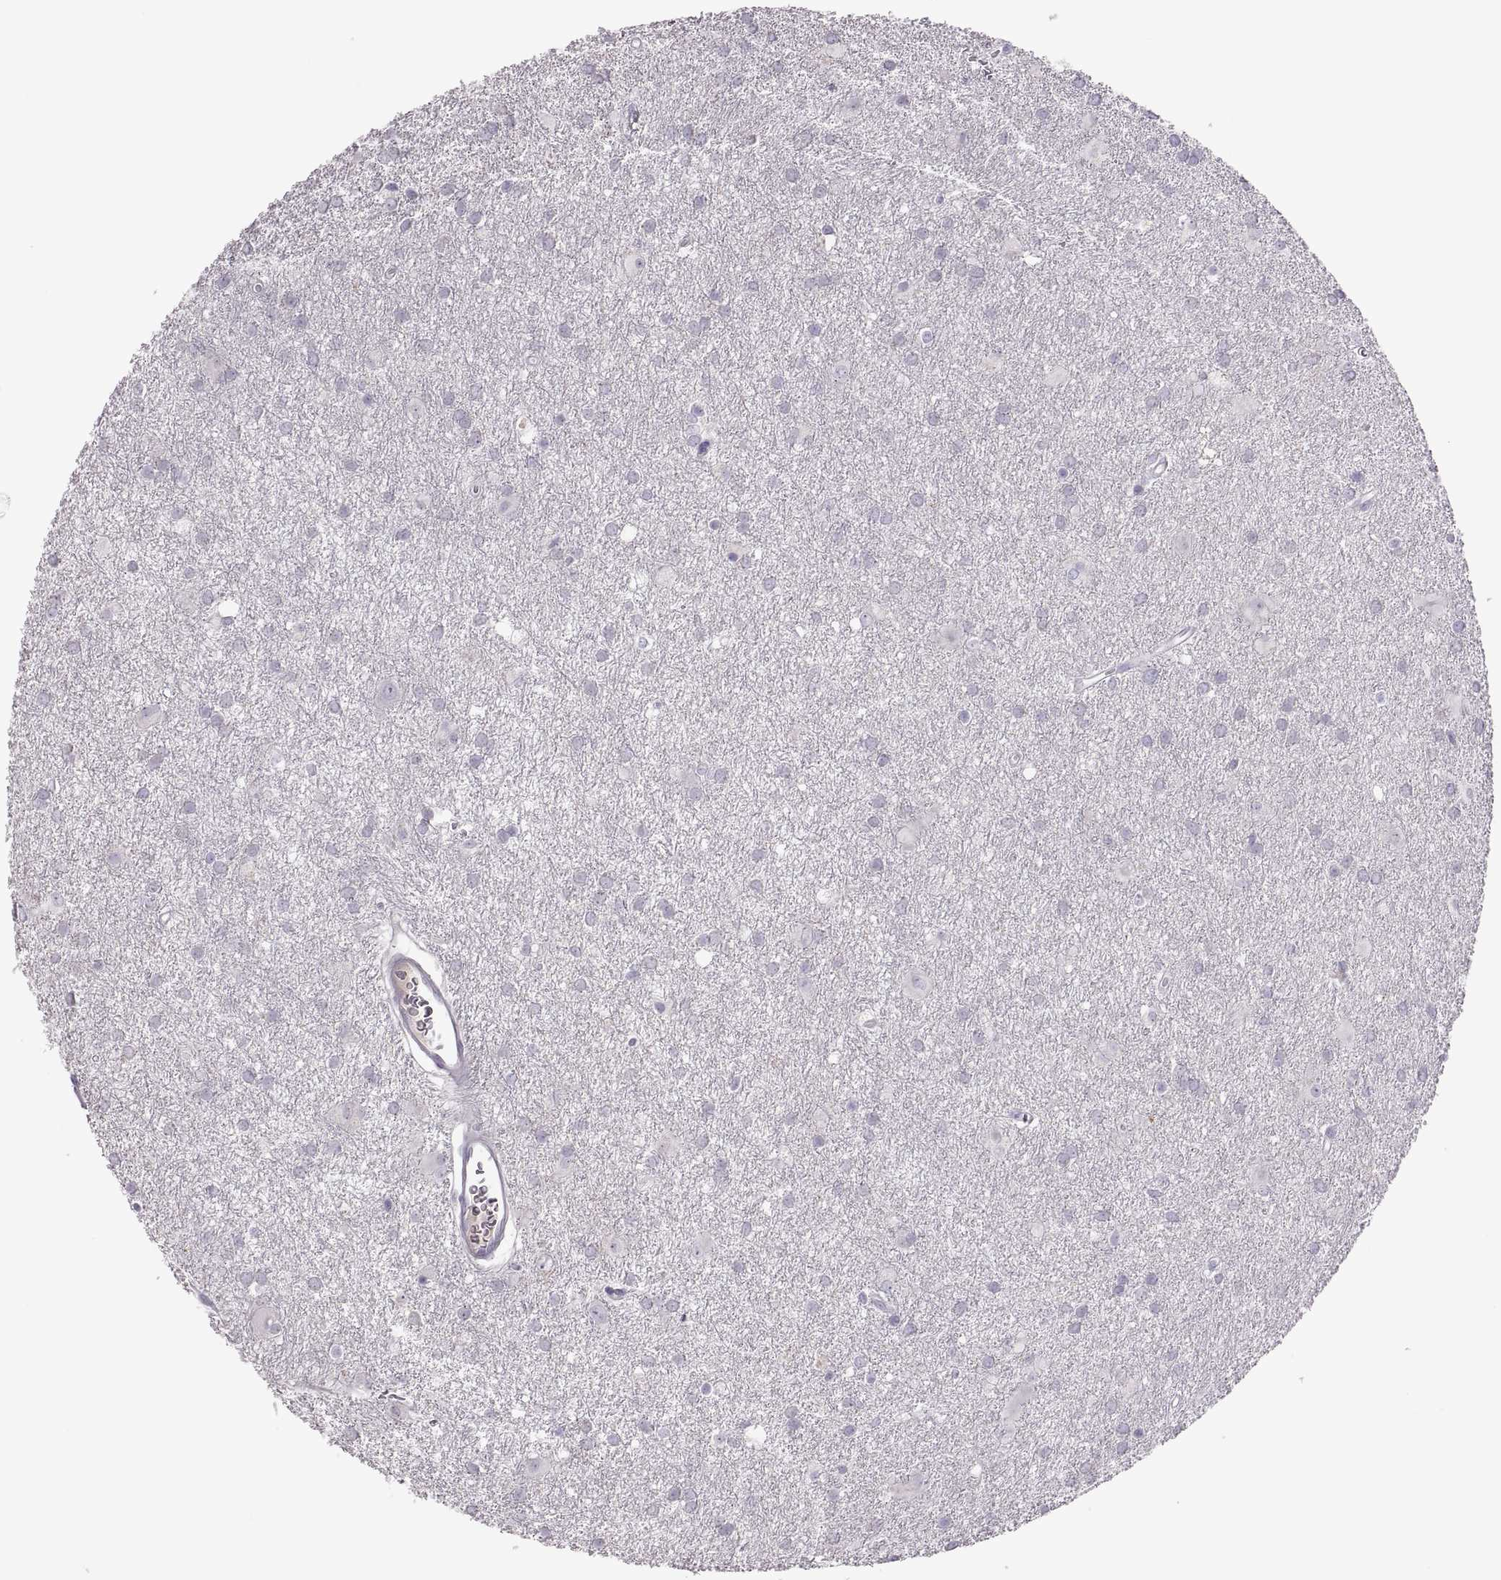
{"staining": {"intensity": "negative", "quantity": "none", "location": "none"}, "tissue": "glioma", "cell_type": "Tumor cells", "image_type": "cancer", "snomed": [{"axis": "morphology", "description": "Glioma, malignant, Low grade"}, {"axis": "topography", "description": "Brain"}], "caption": "A histopathology image of malignant glioma (low-grade) stained for a protein demonstrates no brown staining in tumor cells.", "gene": "TBX19", "patient": {"sex": "male", "age": 58}}